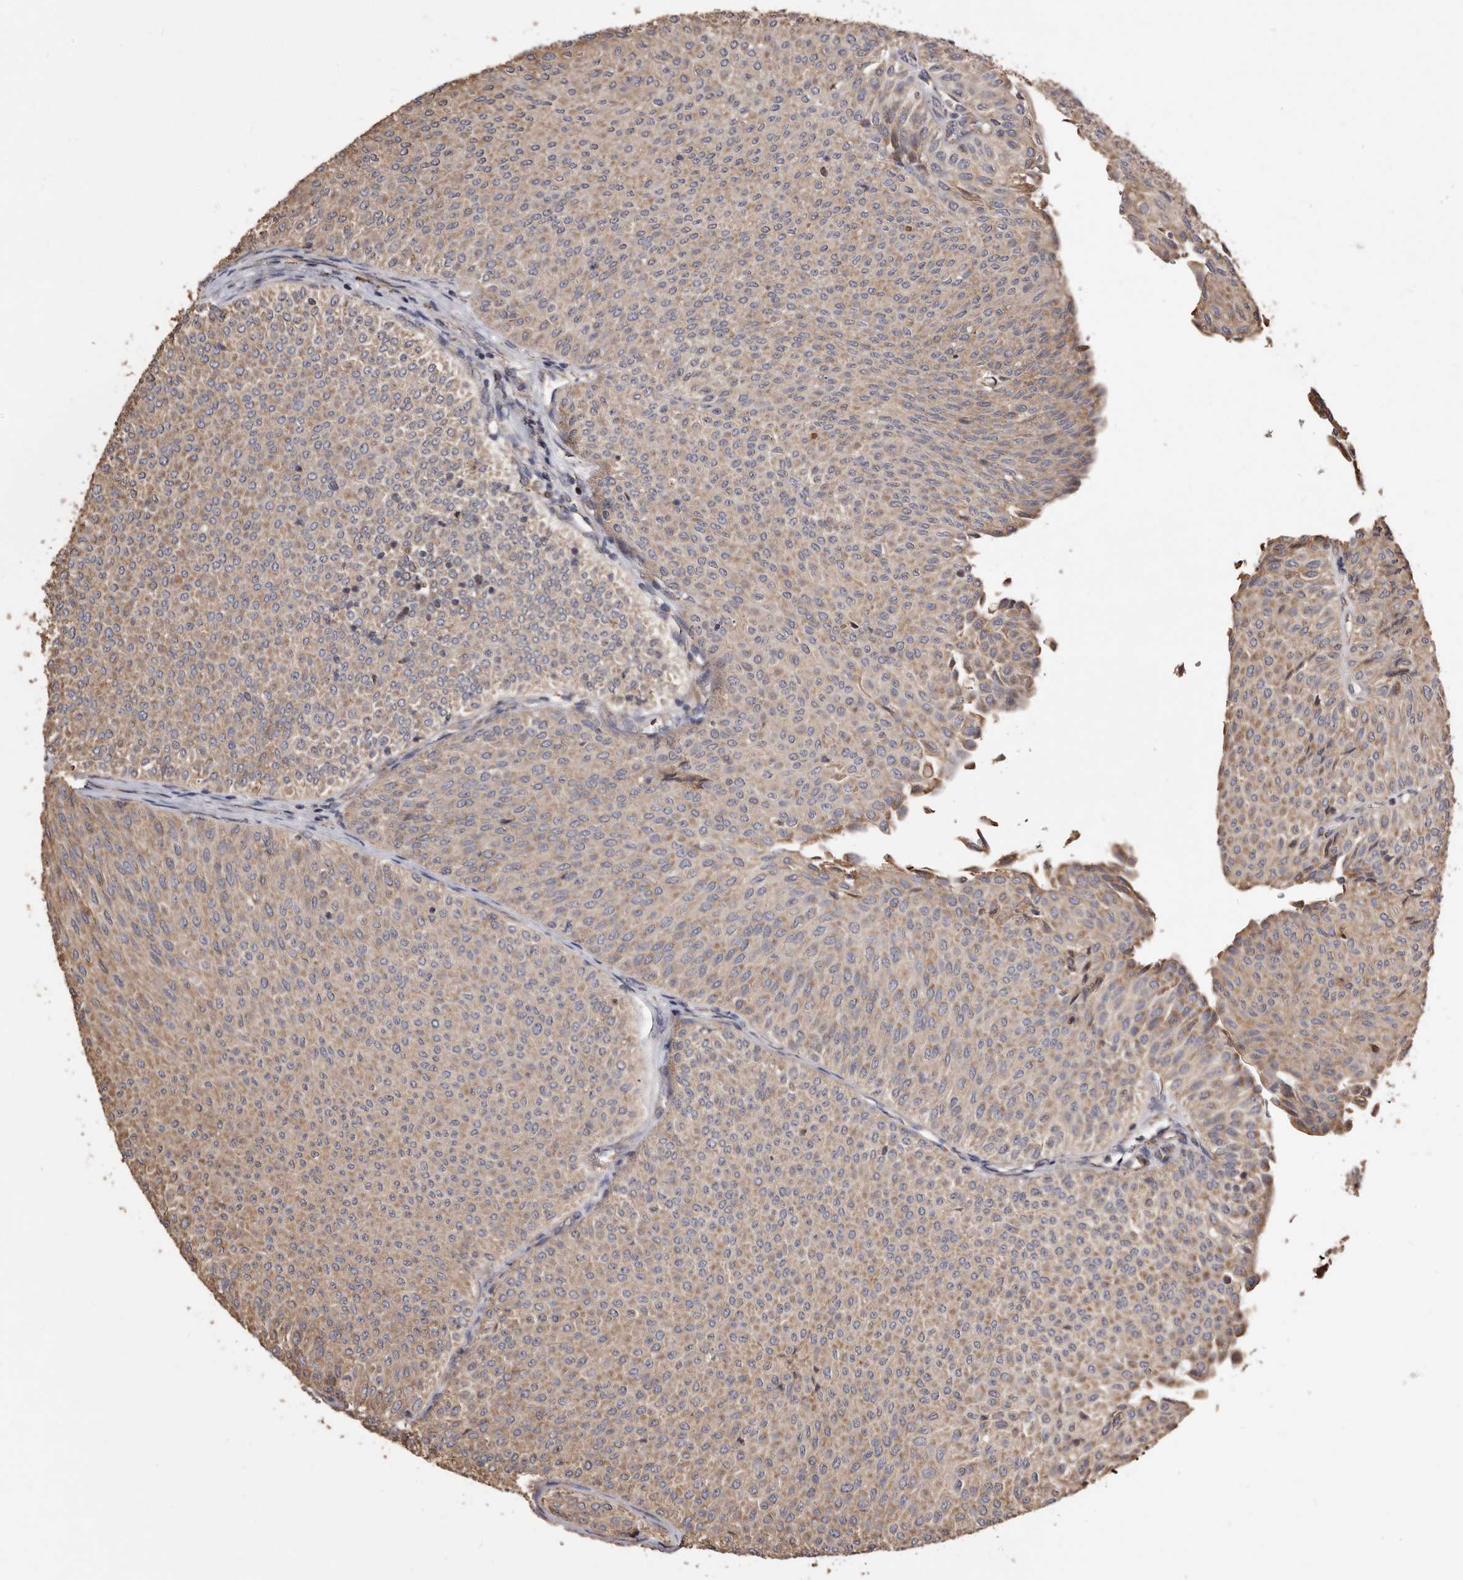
{"staining": {"intensity": "weak", "quantity": ">75%", "location": "cytoplasmic/membranous"}, "tissue": "urothelial cancer", "cell_type": "Tumor cells", "image_type": "cancer", "snomed": [{"axis": "morphology", "description": "Urothelial carcinoma, Low grade"}, {"axis": "topography", "description": "Urinary bladder"}], "caption": "Immunohistochemical staining of human urothelial cancer displays low levels of weak cytoplasmic/membranous expression in approximately >75% of tumor cells. Using DAB (brown) and hematoxylin (blue) stains, captured at high magnification using brightfield microscopy.", "gene": "STEAP2", "patient": {"sex": "male", "age": 78}}